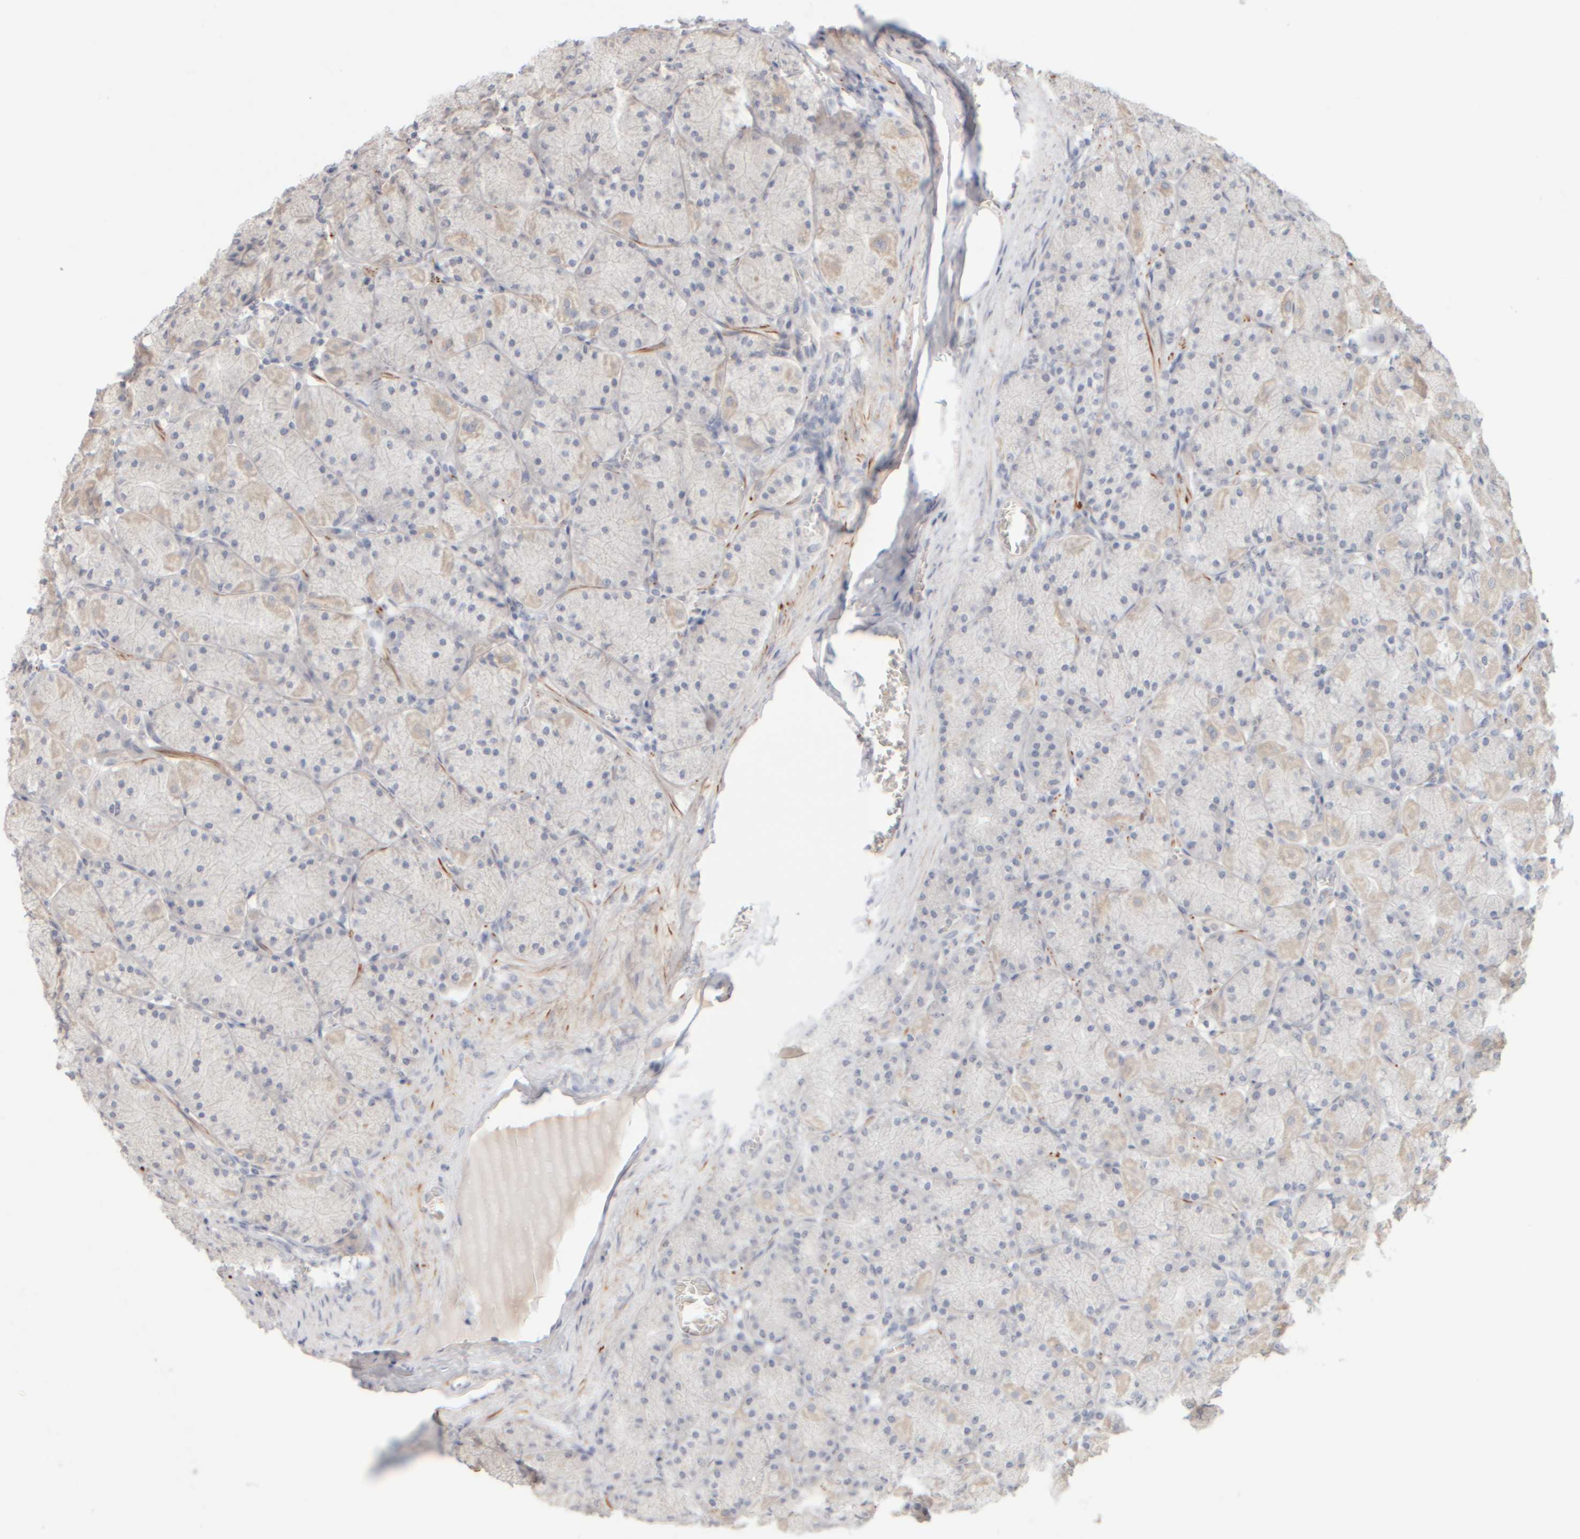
{"staining": {"intensity": "negative", "quantity": "none", "location": "none"}, "tissue": "stomach", "cell_type": "Glandular cells", "image_type": "normal", "snomed": [{"axis": "morphology", "description": "Normal tissue, NOS"}, {"axis": "topography", "description": "Stomach, upper"}], "caption": "Image shows no protein expression in glandular cells of unremarkable stomach.", "gene": "ZNF112", "patient": {"sex": "female", "age": 56}}